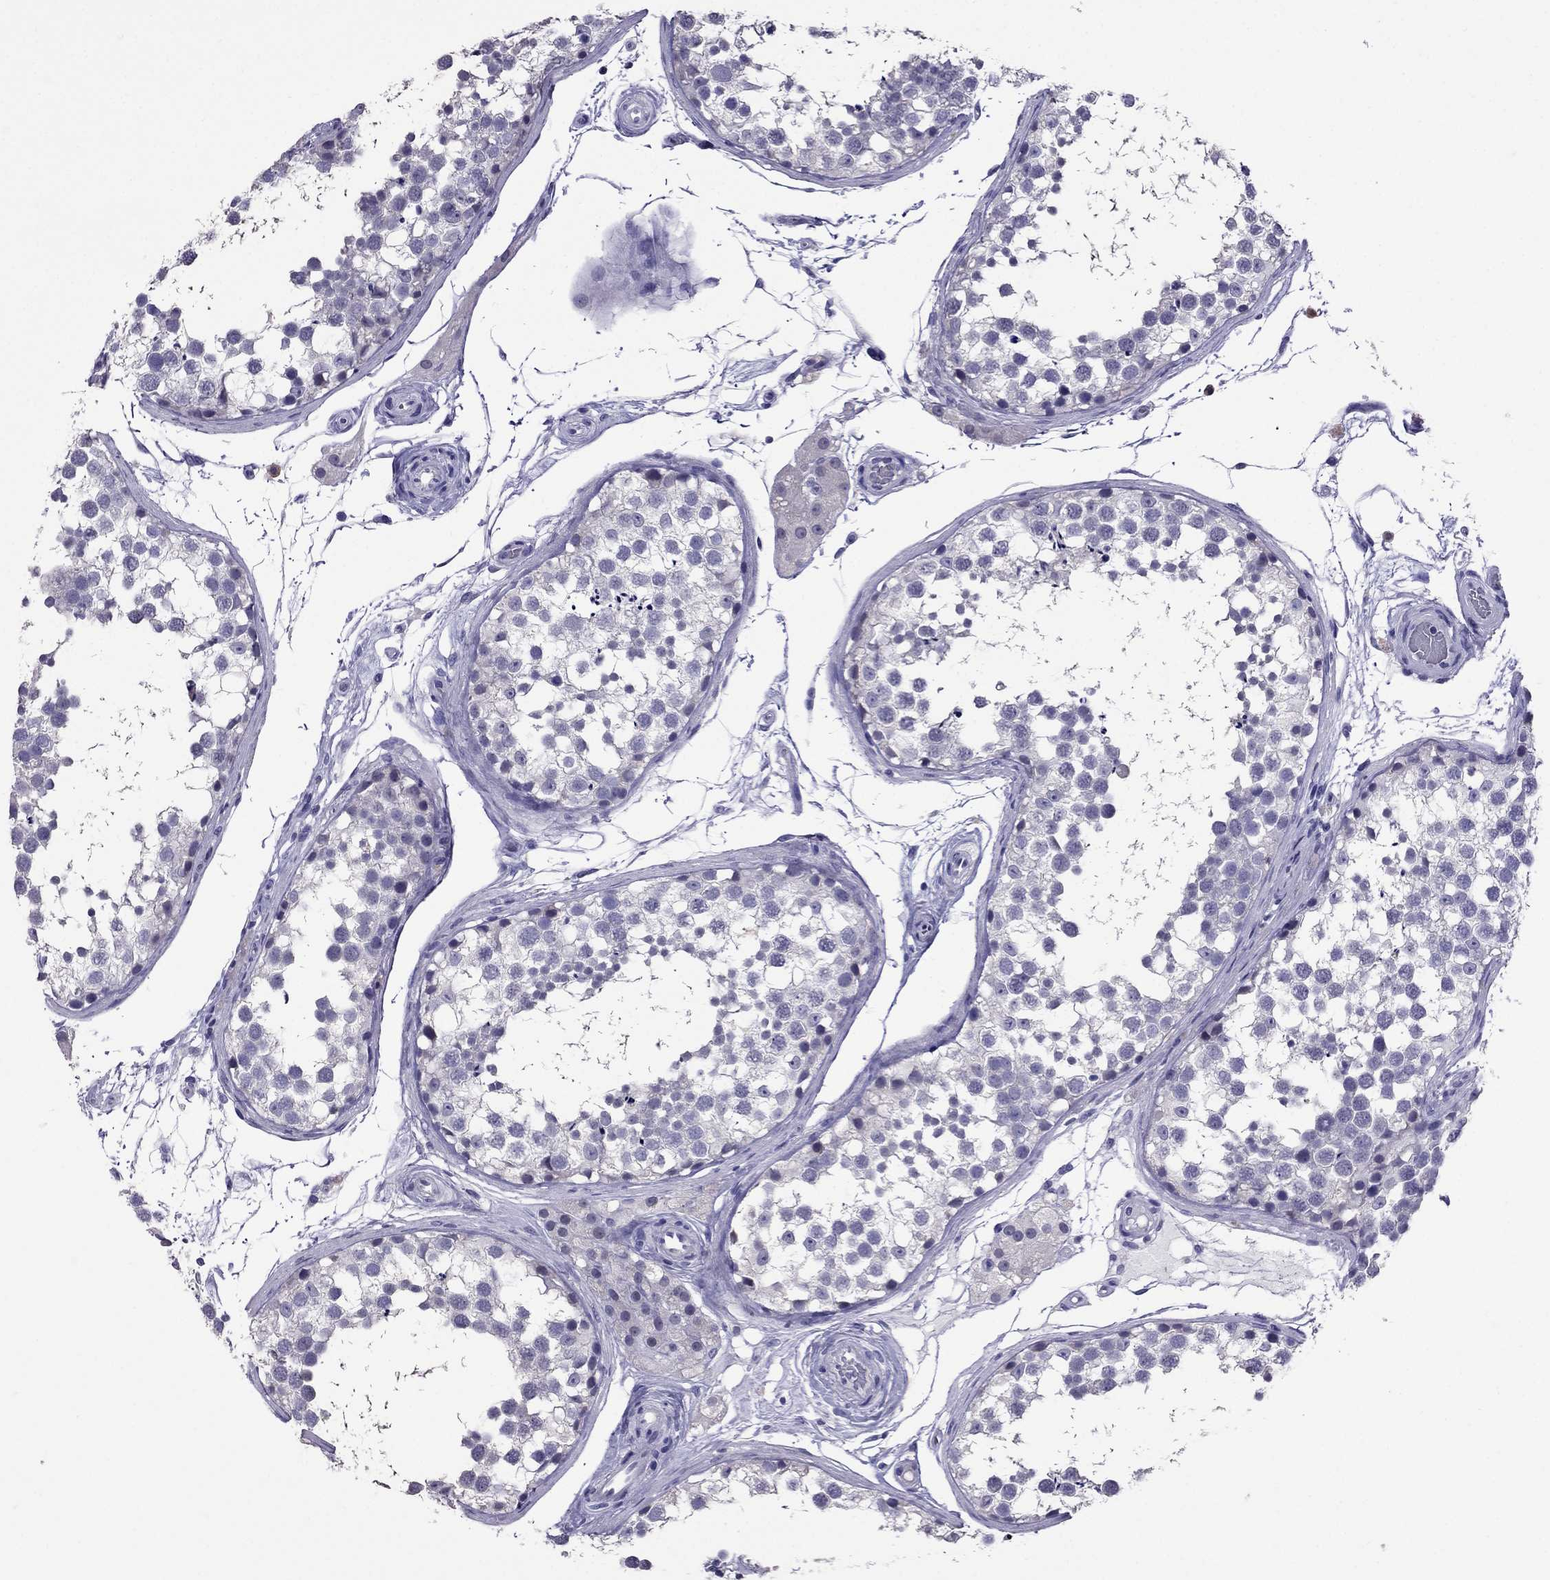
{"staining": {"intensity": "weak", "quantity": "<25%", "location": "cytoplasmic/membranous"}, "tissue": "testis", "cell_type": "Cells in seminiferous ducts", "image_type": "normal", "snomed": [{"axis": "morphology", "description": "Normal tissue, NOS"}, {"axis": "morphology", "description": "Seminoma, NOS"}, {"axis": "topography", "description": "Testis"}], "caption": "Immunohistochemistry (IHC) image of unremarkable testis: testis stained with DAB reveals no significant protein staining in cells in seminiferous ducts.", "gene": "OLFM4", "patient": {"sex": "male", "age": 65}}